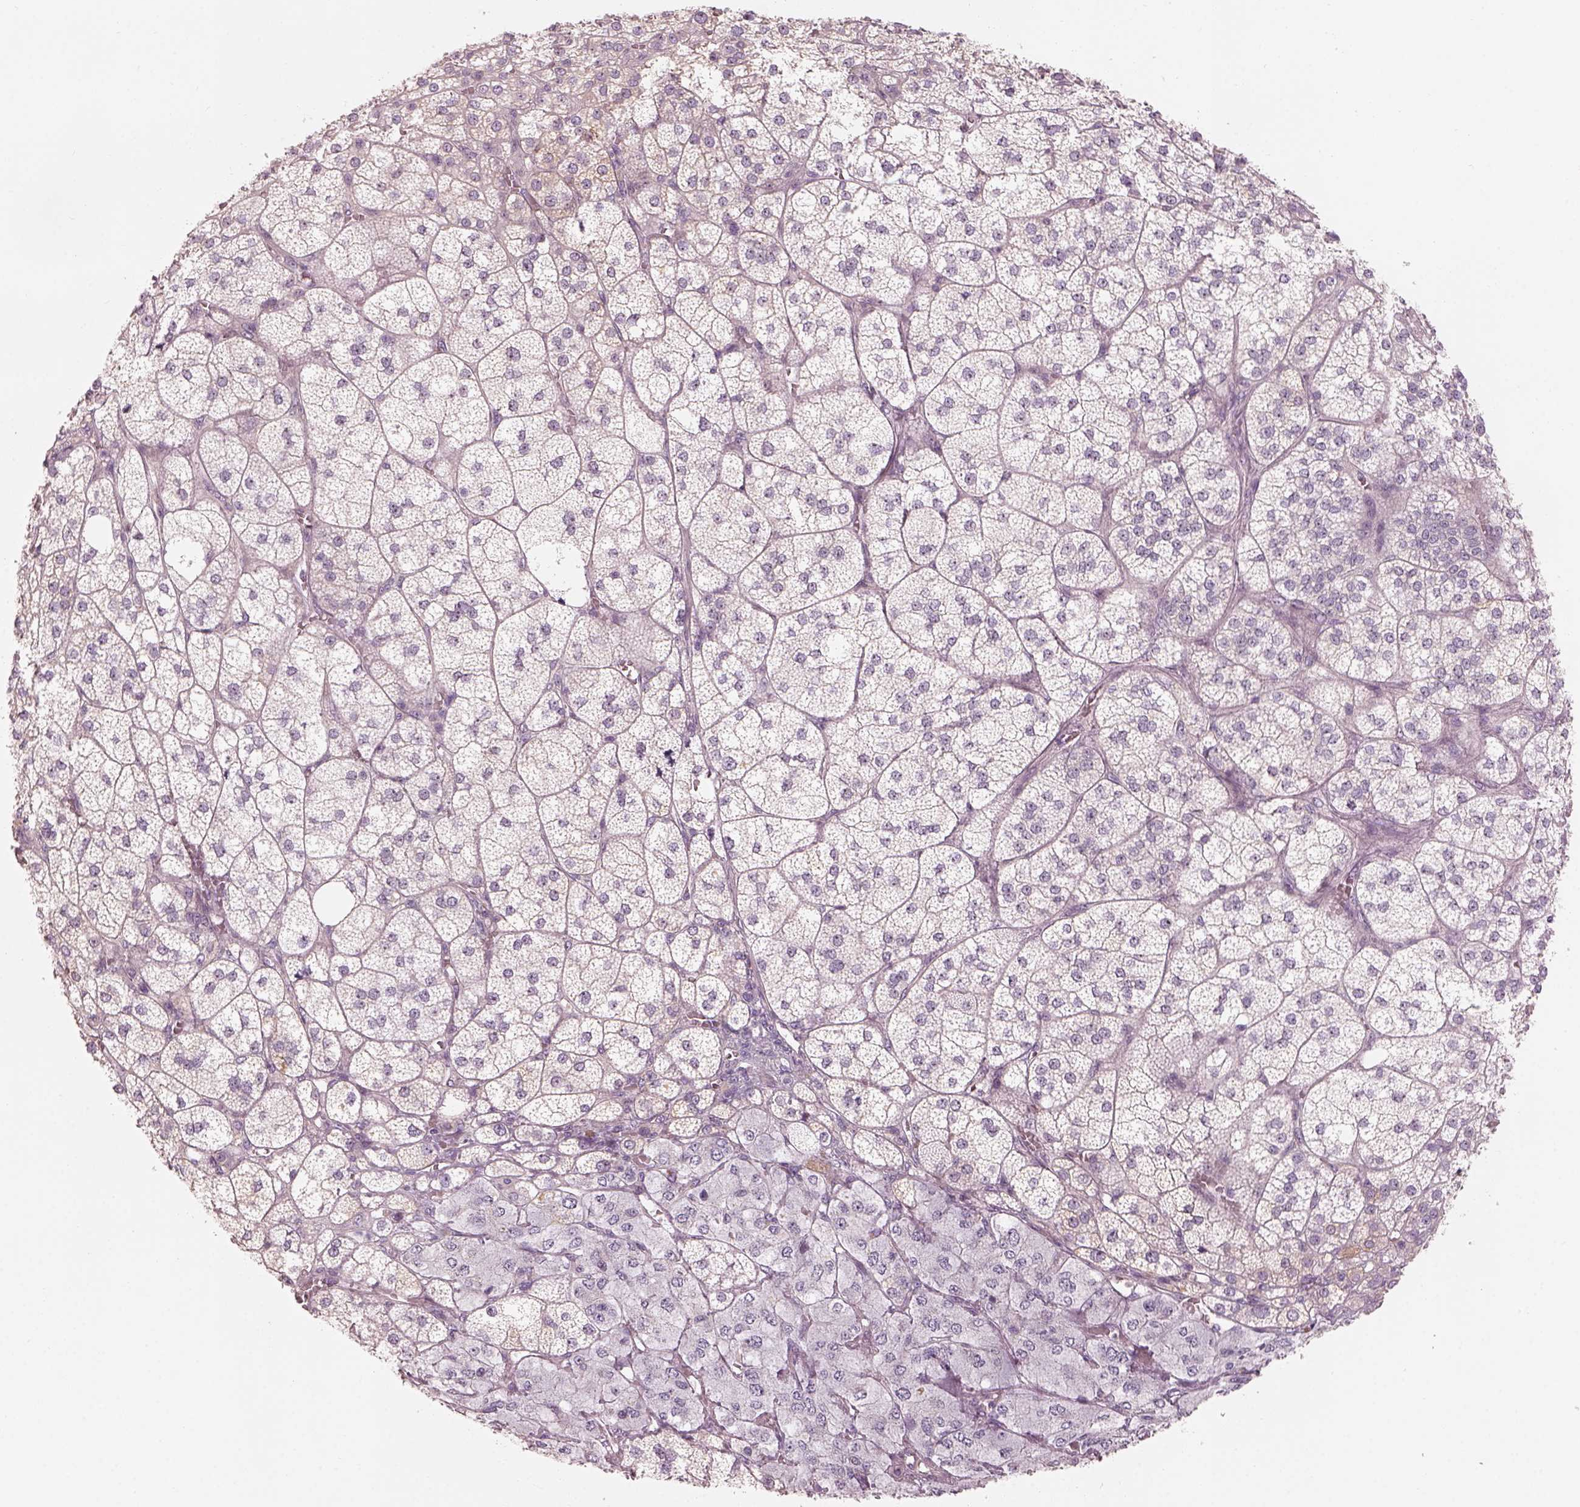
{"staining": {"intensity": "weak", "quantity": "<25%", "location": "cytoplasmic/membranous"}, "tissue": "adrenal gland", "cell_type": "Glandular cells", "image_type": "normal", "snomed": [{"axis": "morphology", "description": "Normal tissue, NOS"}, {"axis": "topography", "description": "Adrenal gland"}], "caption": "Immunohistochemistry of benign human adrenal gland demonstrates no staining in glandular cells.", "gene": "CDS1", "patient": {"sex": "female", "age": 60}}